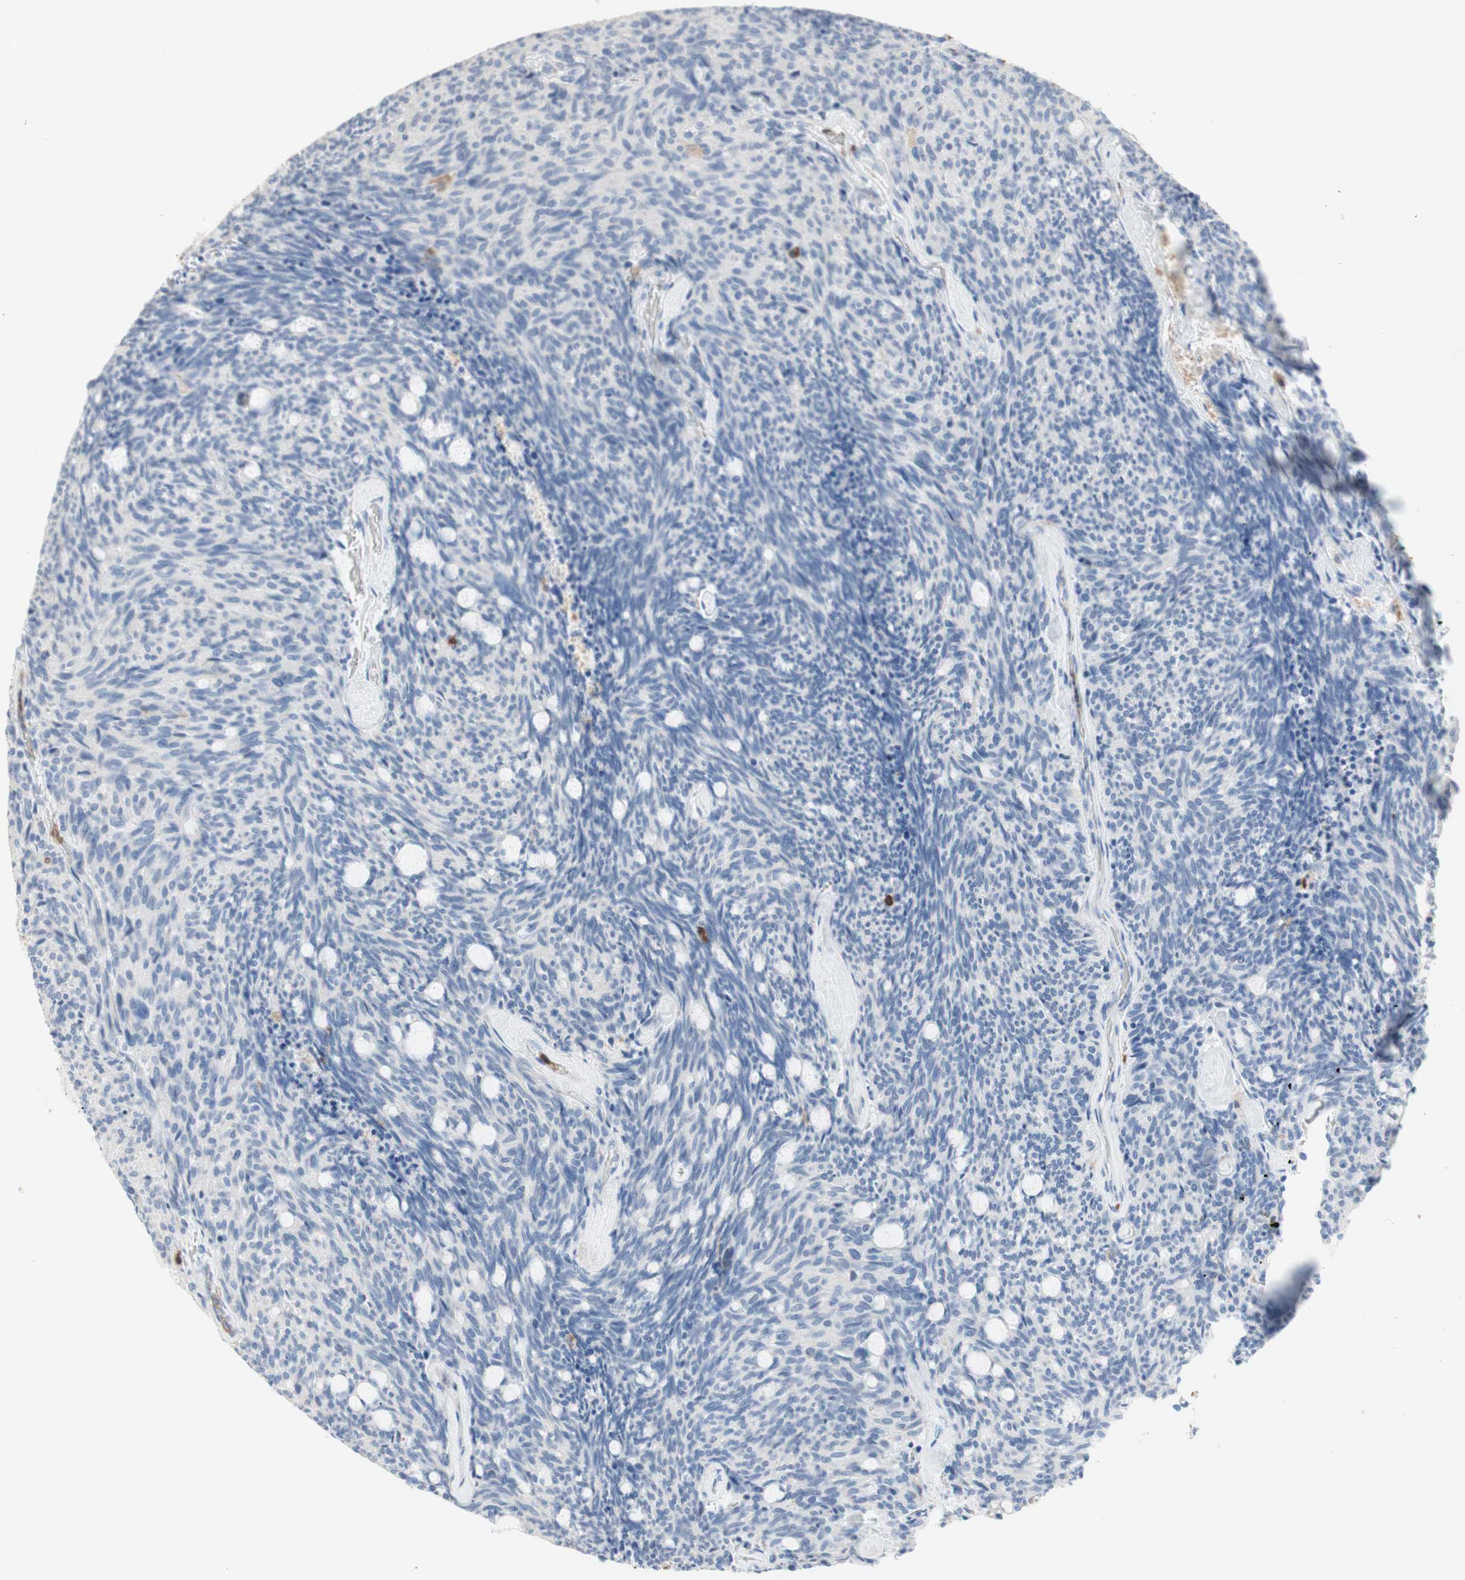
{"staining": {"intensity": "negative", "quantity": "none", "location": "none"}, "tissue": "carcinoid", "cell_type": "Tumor cells", "image_type": "cancer", "snomed": [{"axis": "morphology", "description": "Carcinoid, malignant, NOS"}, {"axis": "topography", "description": "Pancreas"}], "caption": "High magnification brightfield microscopy of carcinoid stained with DAB (brown) and counterstained with hematoxylin (blue): tumor cells show no significant staining.", "gene": "SPINK6", "patient": {"sex": "female", "age": 54}}